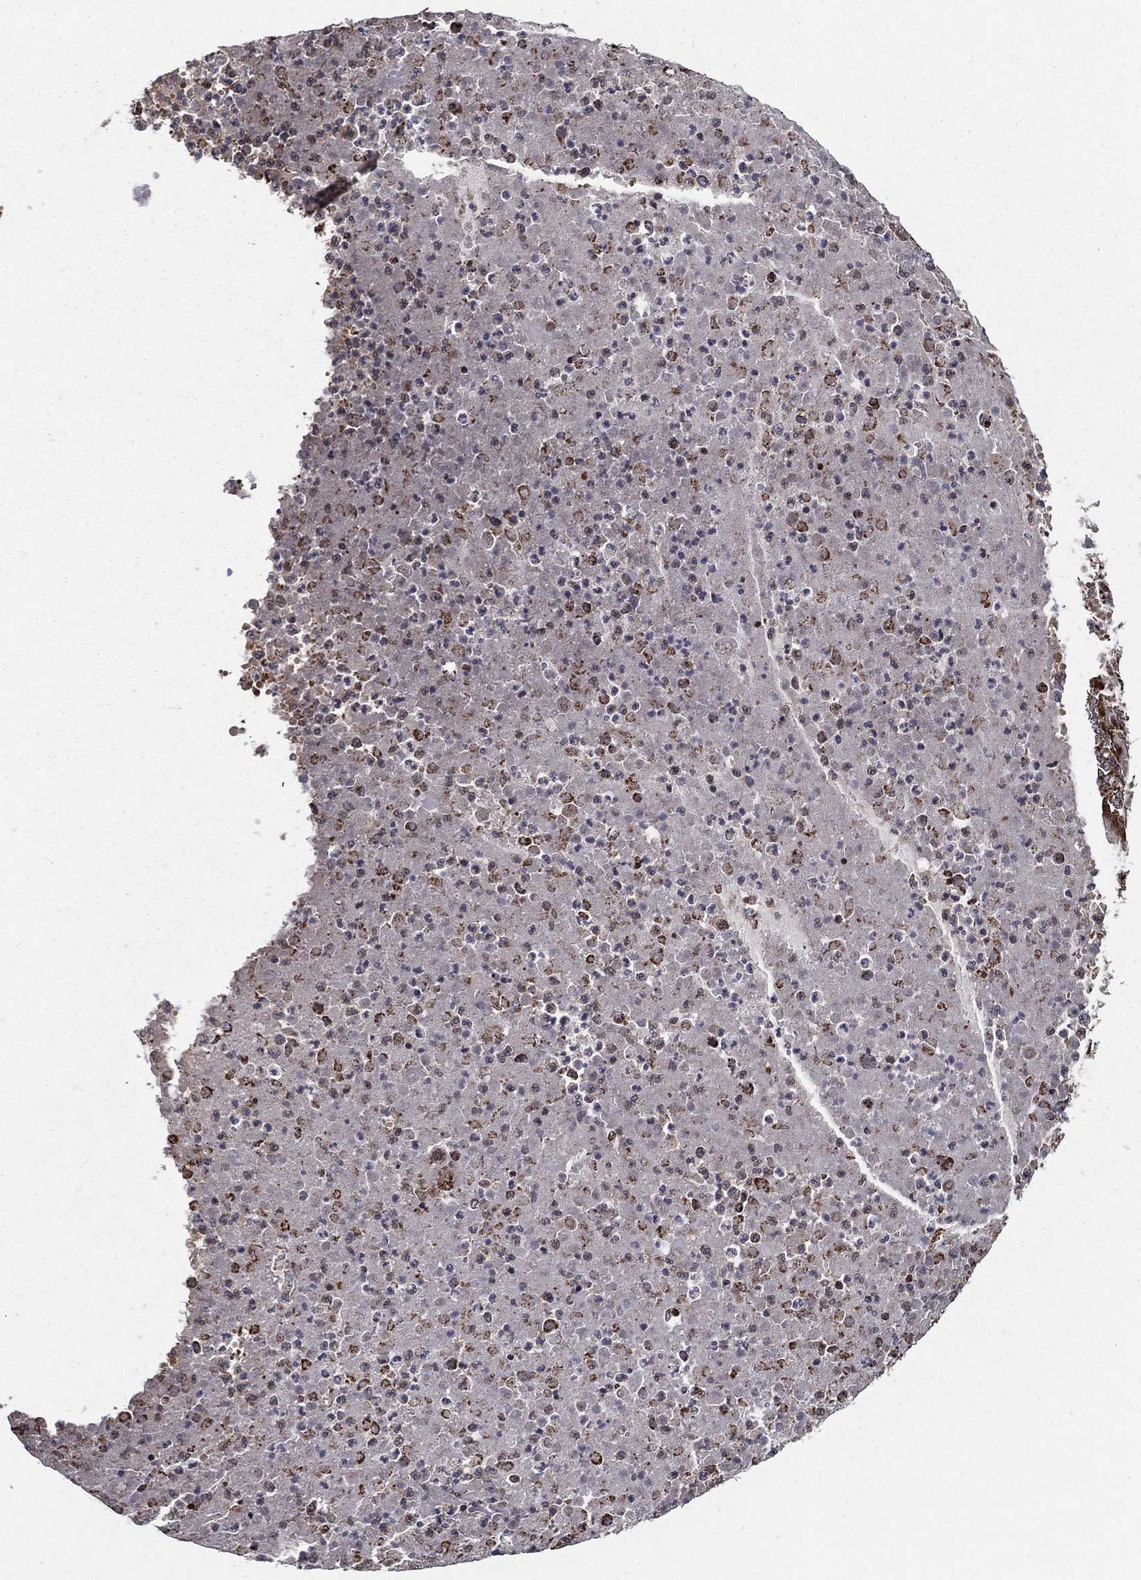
{"staining": {"intensity": "negative", "quantity": "none", "location": "none"}, "tissue": "lung cancer", "cell_type": "Tumor cells", "image_type": "cancer", "snomed": [{"axis": "morphology", "description": "Normal tissue, NOS"}, {"axis": "morphology", "description": "Squamous cell carcinoma, NOS"}, {"axis": "topography", "description": "Bronchus"}, {"axis": "topography", "description": "Lung"}], "caption": "Lung squamous cell carcinoma stained for a protein using IHC shows no expression tumor cells.", "gene": "RIGI", "patient": {"sex": "male", "age": 64}}